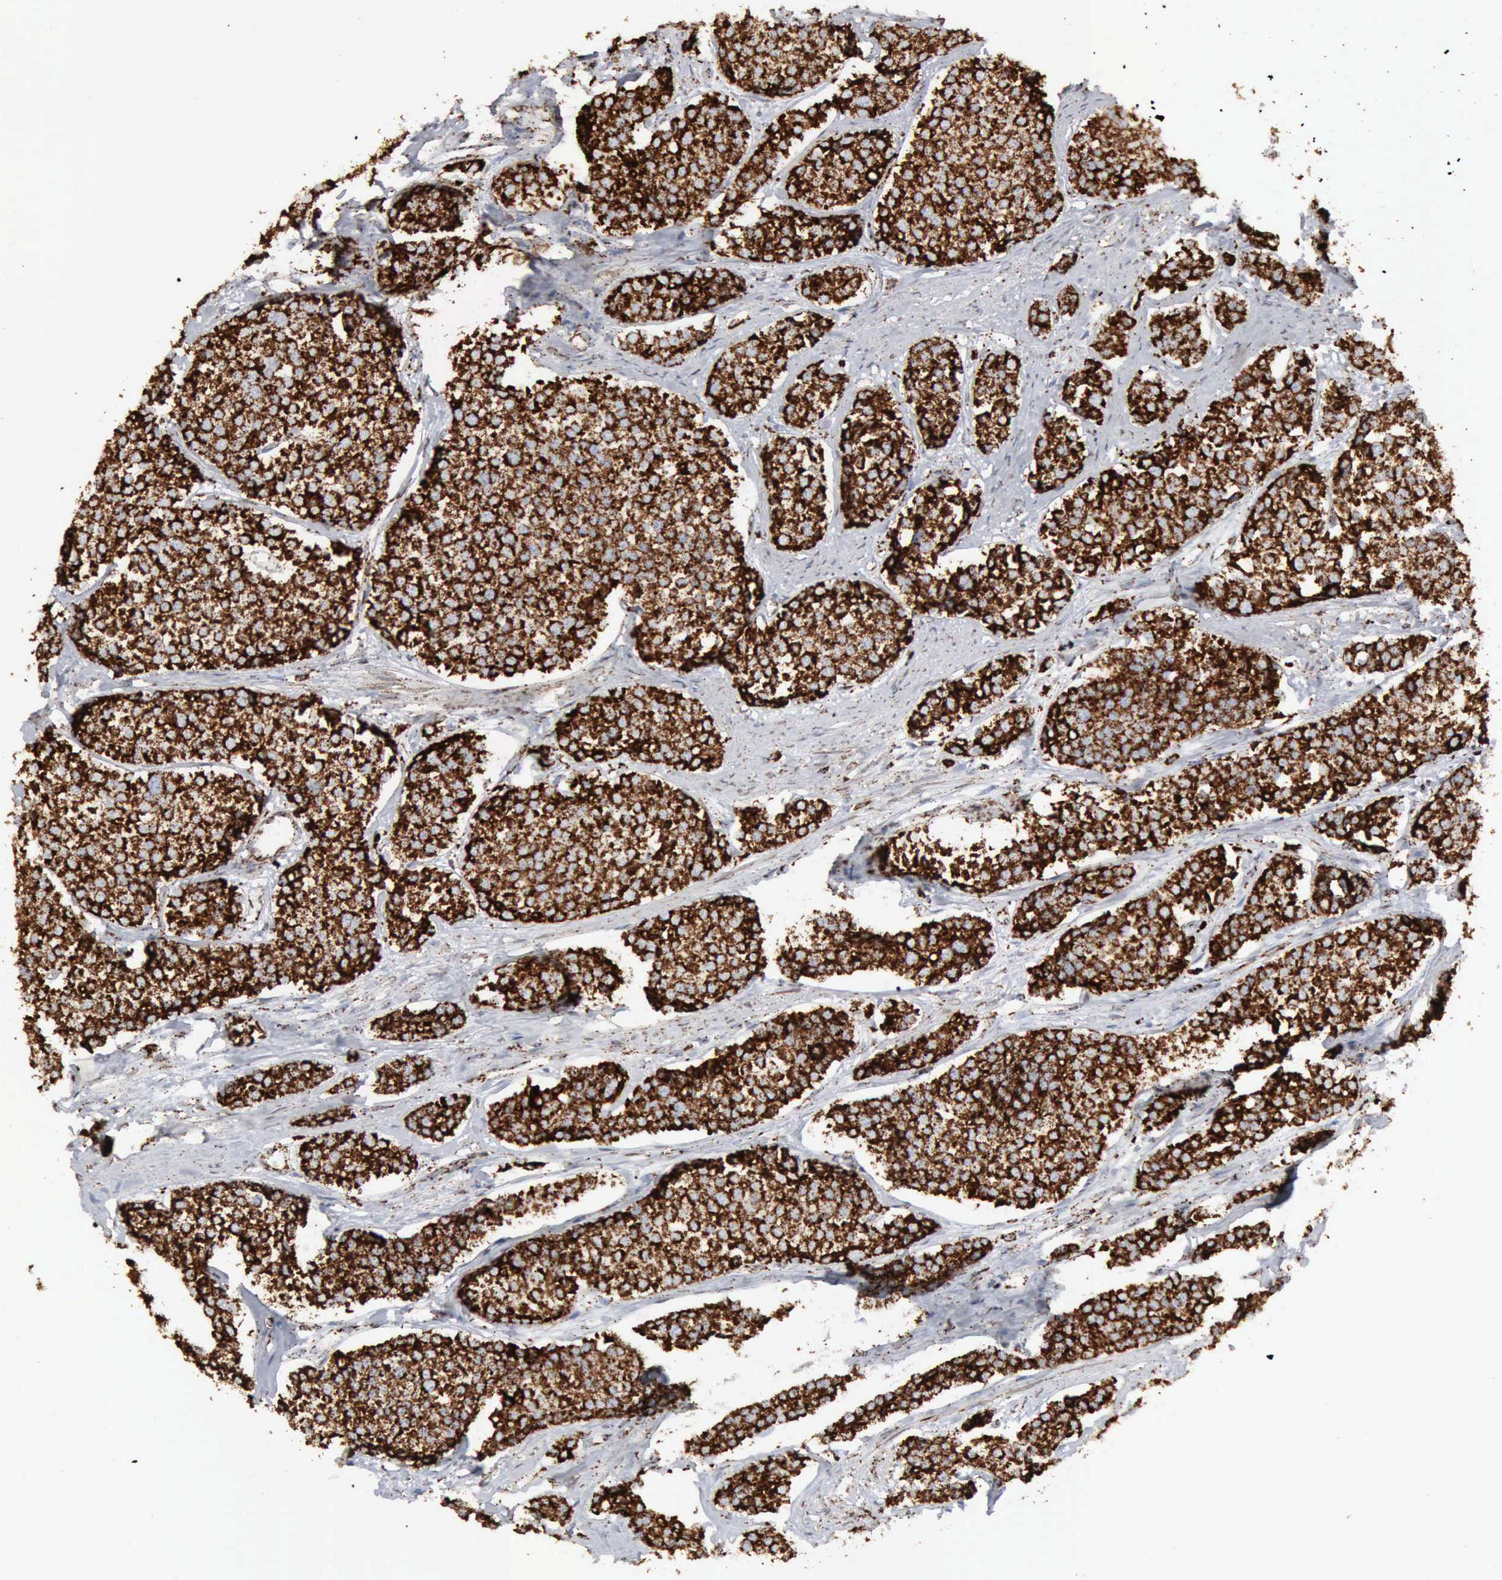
{"staining": {"intensity": "strong", "quantity": ">75%", "location": "cytoplasmic/membranous"}, "tissue": "carcinoid", "cell_type": "Tumor cells", "image_type": "cancer", "snomed": [{"axis": "morphology", "description": "Carcinoid, malignant, NOS"}, {"axis": "topography", "description": "Small intestine"}], "caption": "This micrograph shows immunohistochemistry (IHC) staining of human malignant carcinoid, with high strong cytoplasmic/membranous positivity in about >75% of tumor cells.", "gene": "ACO2", "patient": {"sex": "male", "age": 60}}